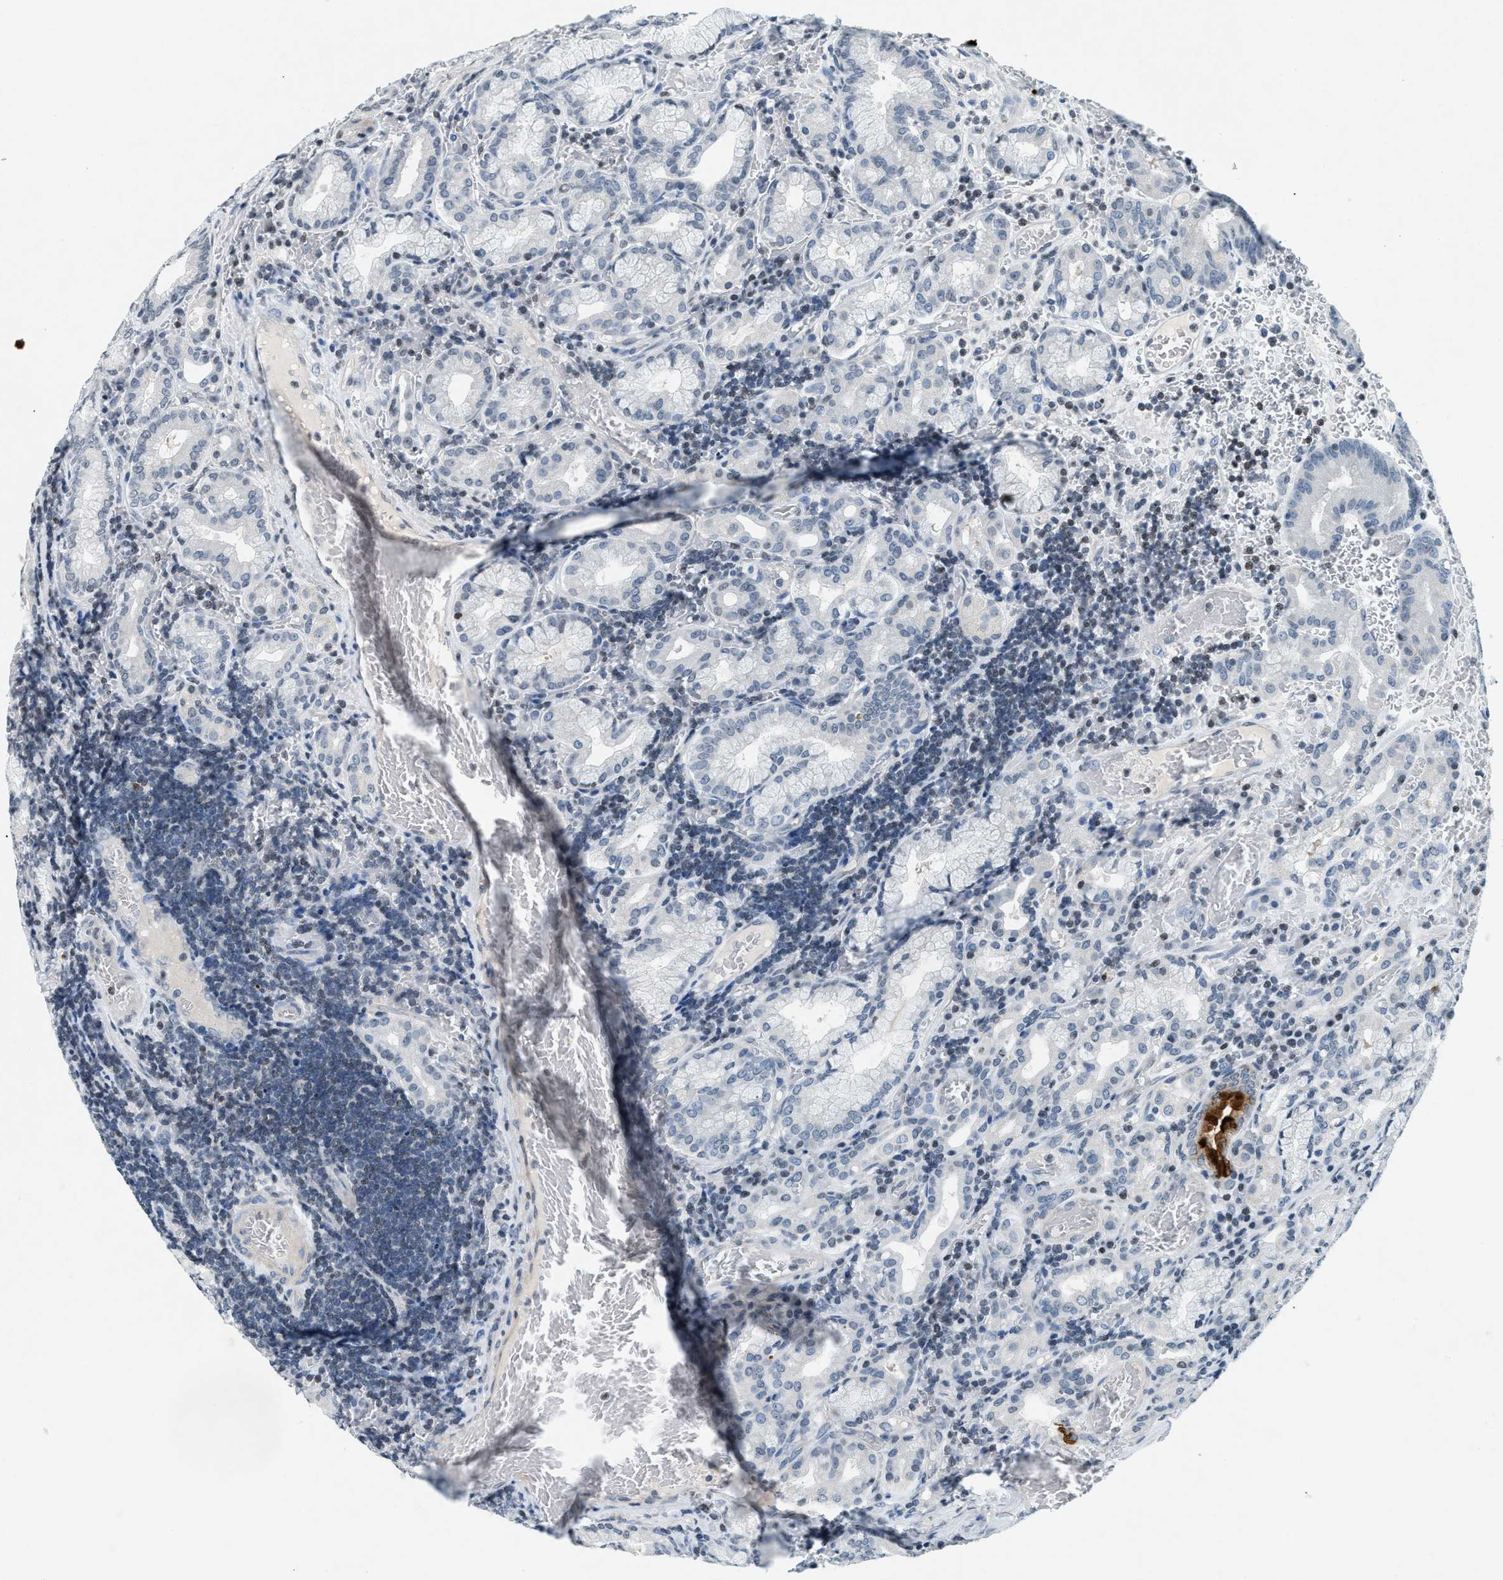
{"staining": {"intensity": "negative", "quantity": "none", "location": "none"}, "tissue": "stomach", "cell_type": "Glandular cells", "image_type": "normal", "snomed": [{"axis": "morphology", "description": "Normal tissue, NOS"}, {"axis": "morphology", "description": "Carcinoid, malignant, NOS"}, {"axis": "topography", "description": "Stomach, upper"}], "caption": "Immunohistochemistry histopathology image of normal stomach: human stomach stained with DAB shows no significant protein expression in glandular cells.", "gene": "UVRAG", "patient": {"sex": "male", "age": 39}}